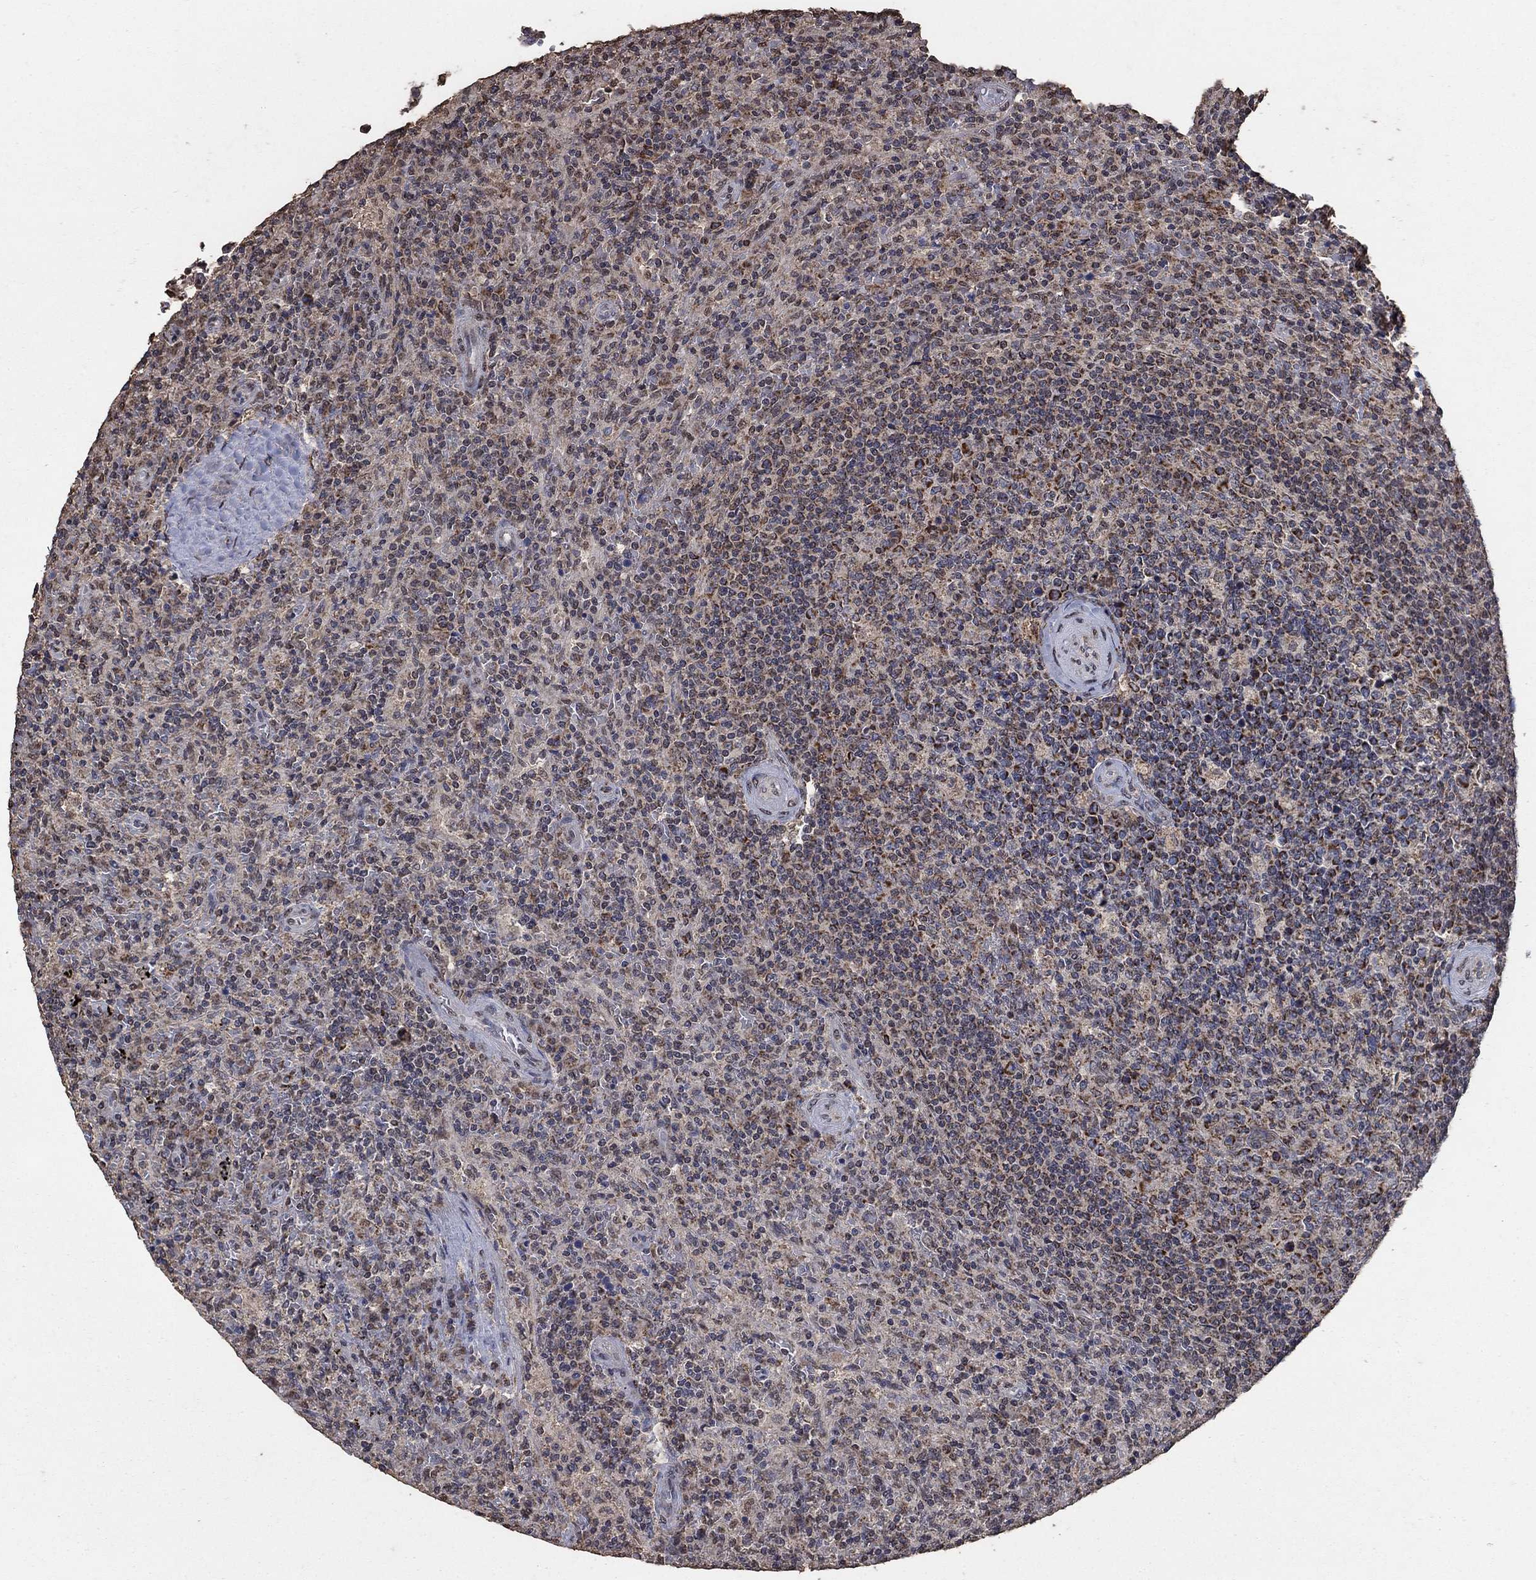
{"staining": {"intensity": "weak", "quantity": "25%-75%", "location": "cytoplasmic/membranous"}, "tissue": "lymphoma", "cell_type": "Tumor cells", "image_type": "cancer", "snomed": [{"axis": "morphology", "description": "Malignant lymphoma, non-Hodgkin's type, Low grade"}, {"axis": "topography", "description": "Spleen"}], "caption": "IHC (DAB) staining of lymphoma displays weak cytoplasmic/membranous protein expression in about 25%-75% of tumor cells.", "gene": "MRPS24", "patient": {"sex": "male", "age": 62}}